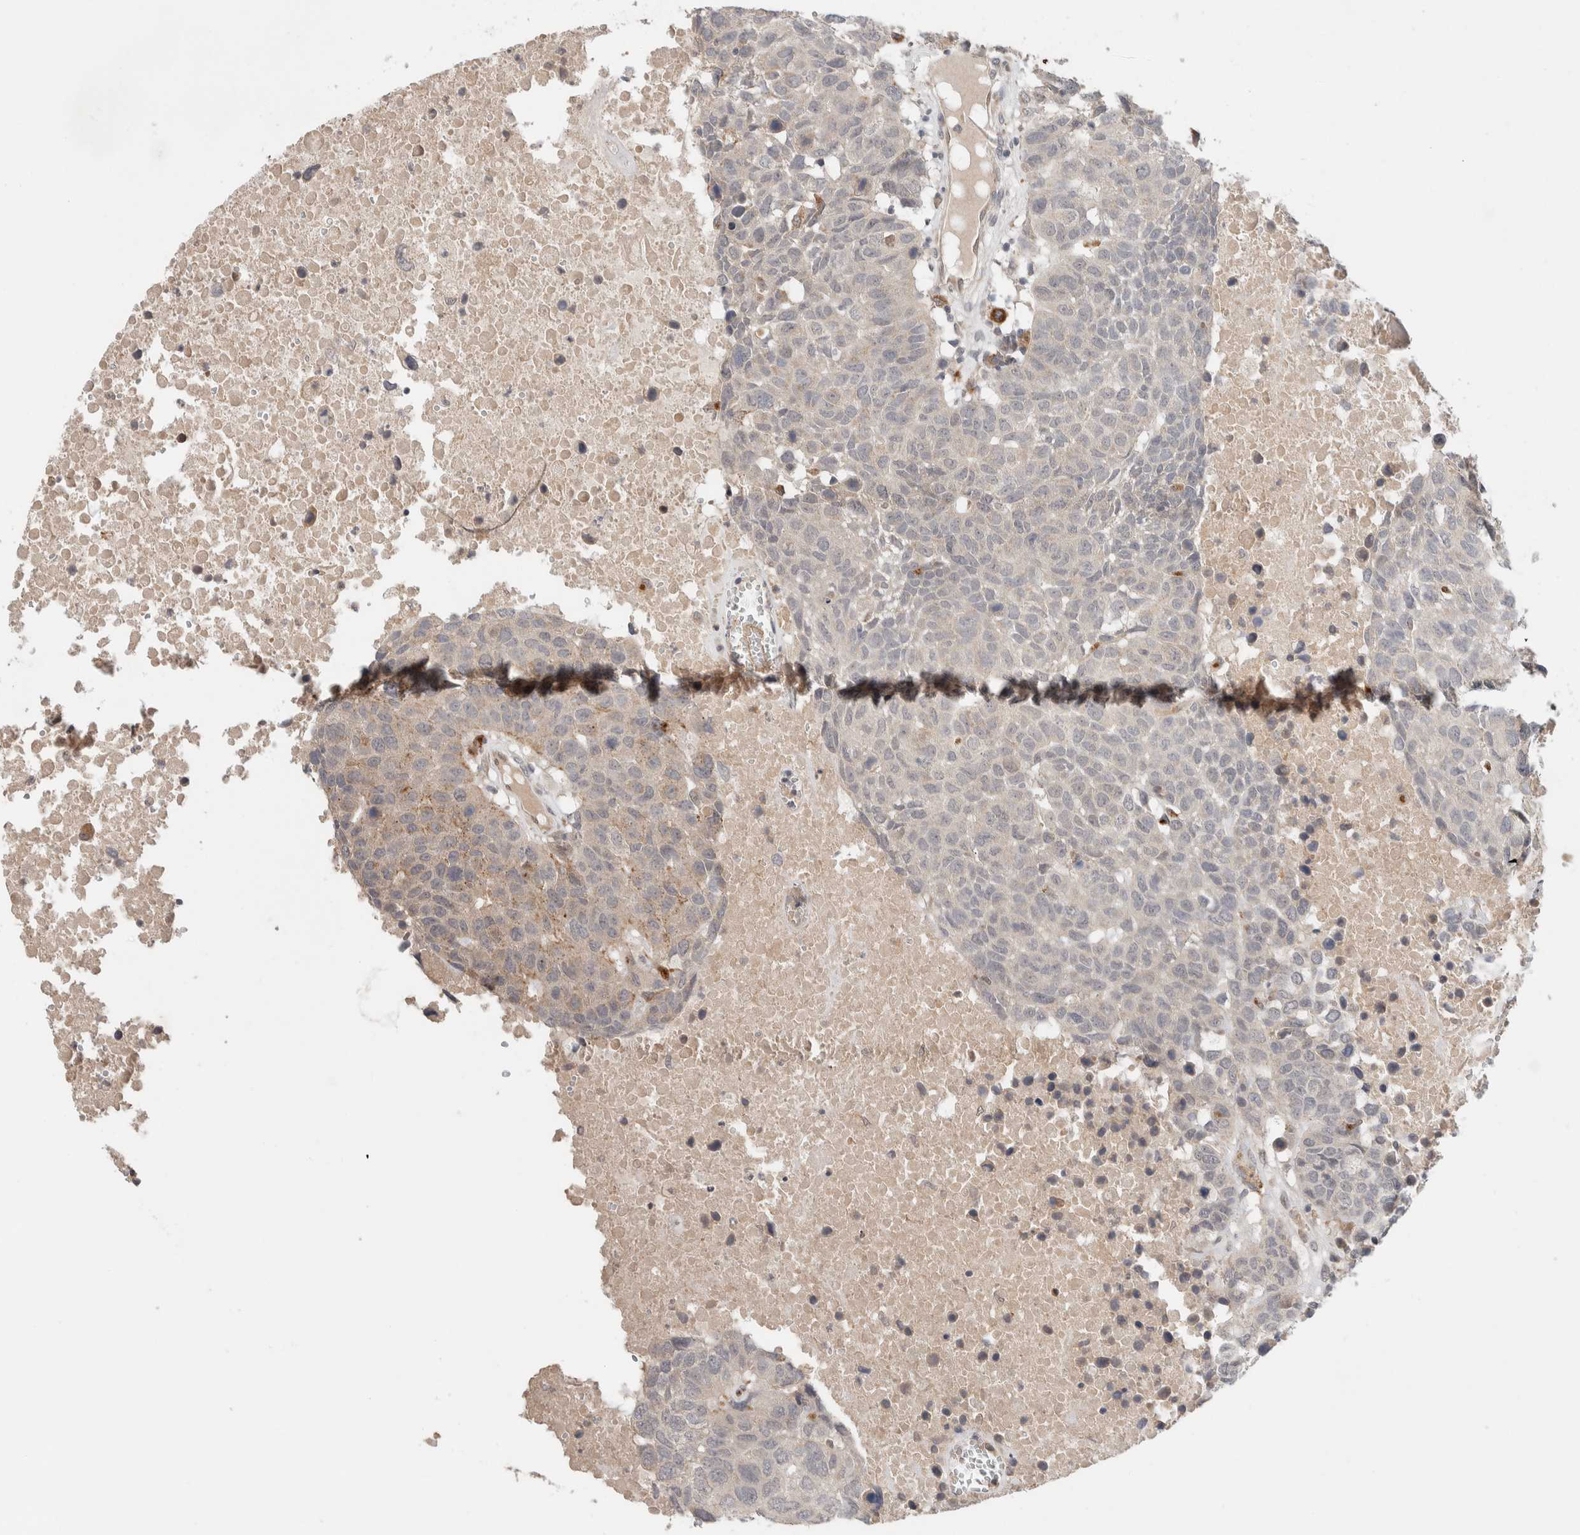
{"staining": {"intensity": "weak", "quantity": "25%-75%", "location": "cytoplasmic/membranous"}, "tissue": "head and neck cancer", "cell_type": "Tumor cells", "image_type": "cancer", "snomed": [{"axis": "morphology", "description": "Squamous cell carcinoma, NOS"}, {"axis": "topography", "description": "Head-Neck"}], "caption": "IHC image of human squamous cell carcinoma (head and neck) stained for a protein (brown), which exhibits low levels of weak cytoplasmic/membranous positivity in about 25%-75% of tumor cells.", "gene": "SGK1", "patient": {"sex": "male", "age": 66}}